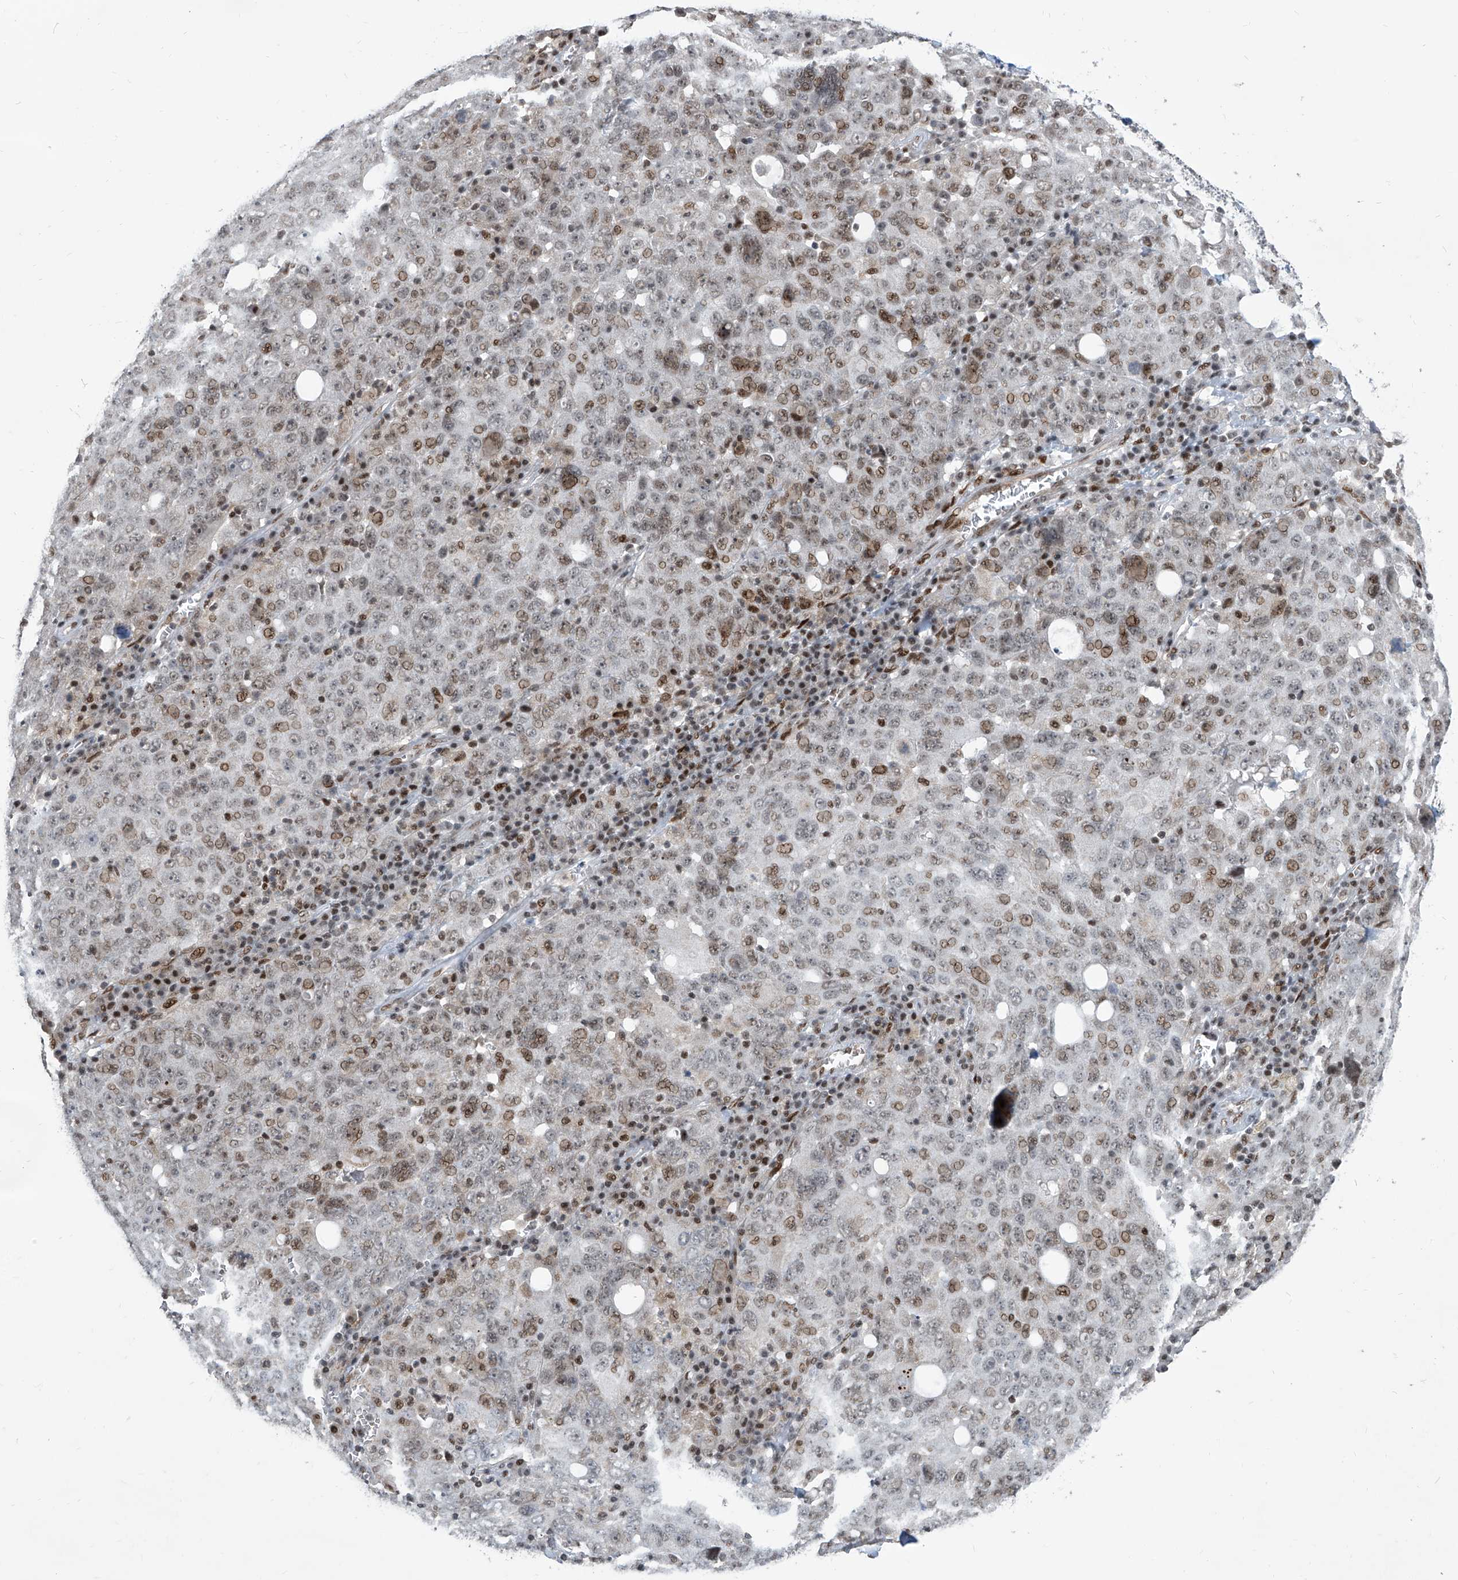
{"staining": {"intensity": "moderate", "quantity": "25%-75%", "location": "nuclear"}, "tissue": "ovarian cancer", "cell_type": "Tumor cells", "image_type": "cancer", "snomed": [{"axis": "morphology", "description": "Carcinoma, endometroid"}, {"axis": "topography", "description": "Ovary"}], "caption": "A photomicrograph showing moderate nuclear staining in approximately 25%-75% of tumor cells in ovarian cancer, as visualized by brown immunohistochemical staining.", "gene": "IRF2", "patient": {"sex": "female", "age": 62}}